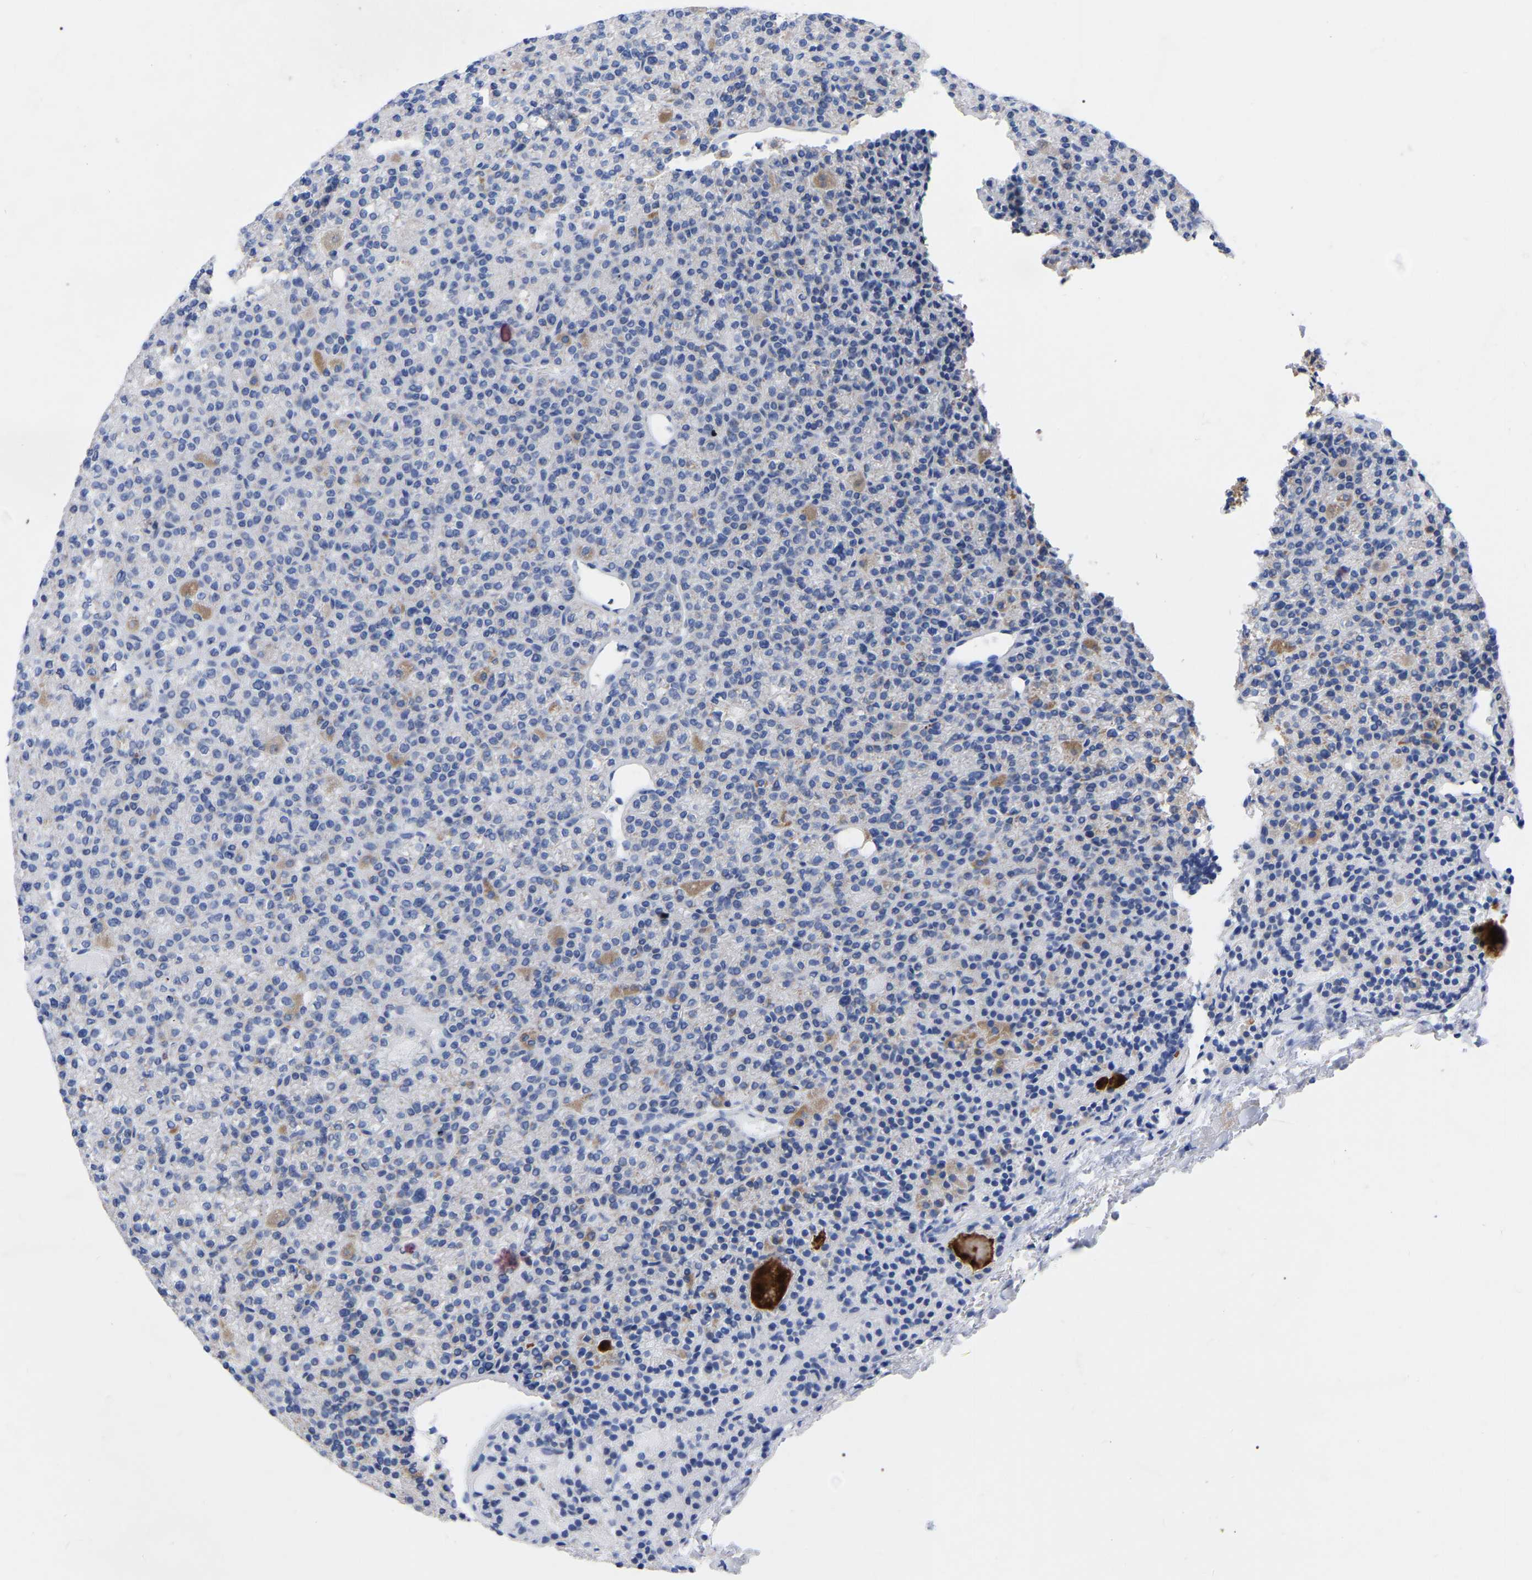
{"staining": {"intensity": "weak", "quantity": "<25%", "location": "cytoplasmic/membranous"}, "tissue": "parathyroid gland", "cell_type": "Glandular cells", "image_type": "normal", "snomed": [{"axis": "morphology", "description": "Normal tissue, NOS"}, {"axis": "morphology", "description": "Adenoma, NOS"}, {"axis": "topography", "description": "Parathyroid gland"}], "caption": "This histopathology image is of normal parathyroid gland stained with immunohistochemistry to label a protein in brown with the nuclei are counter-stained blue. There is no expression in glandular cells. (Stains: DAB immunohistochemistry with hematoxylin counter stain, Microscopy: brightfield microscopy at high magnification).", "gene": "ZNF629", "patient": {"sex": "female", "age": 64}}